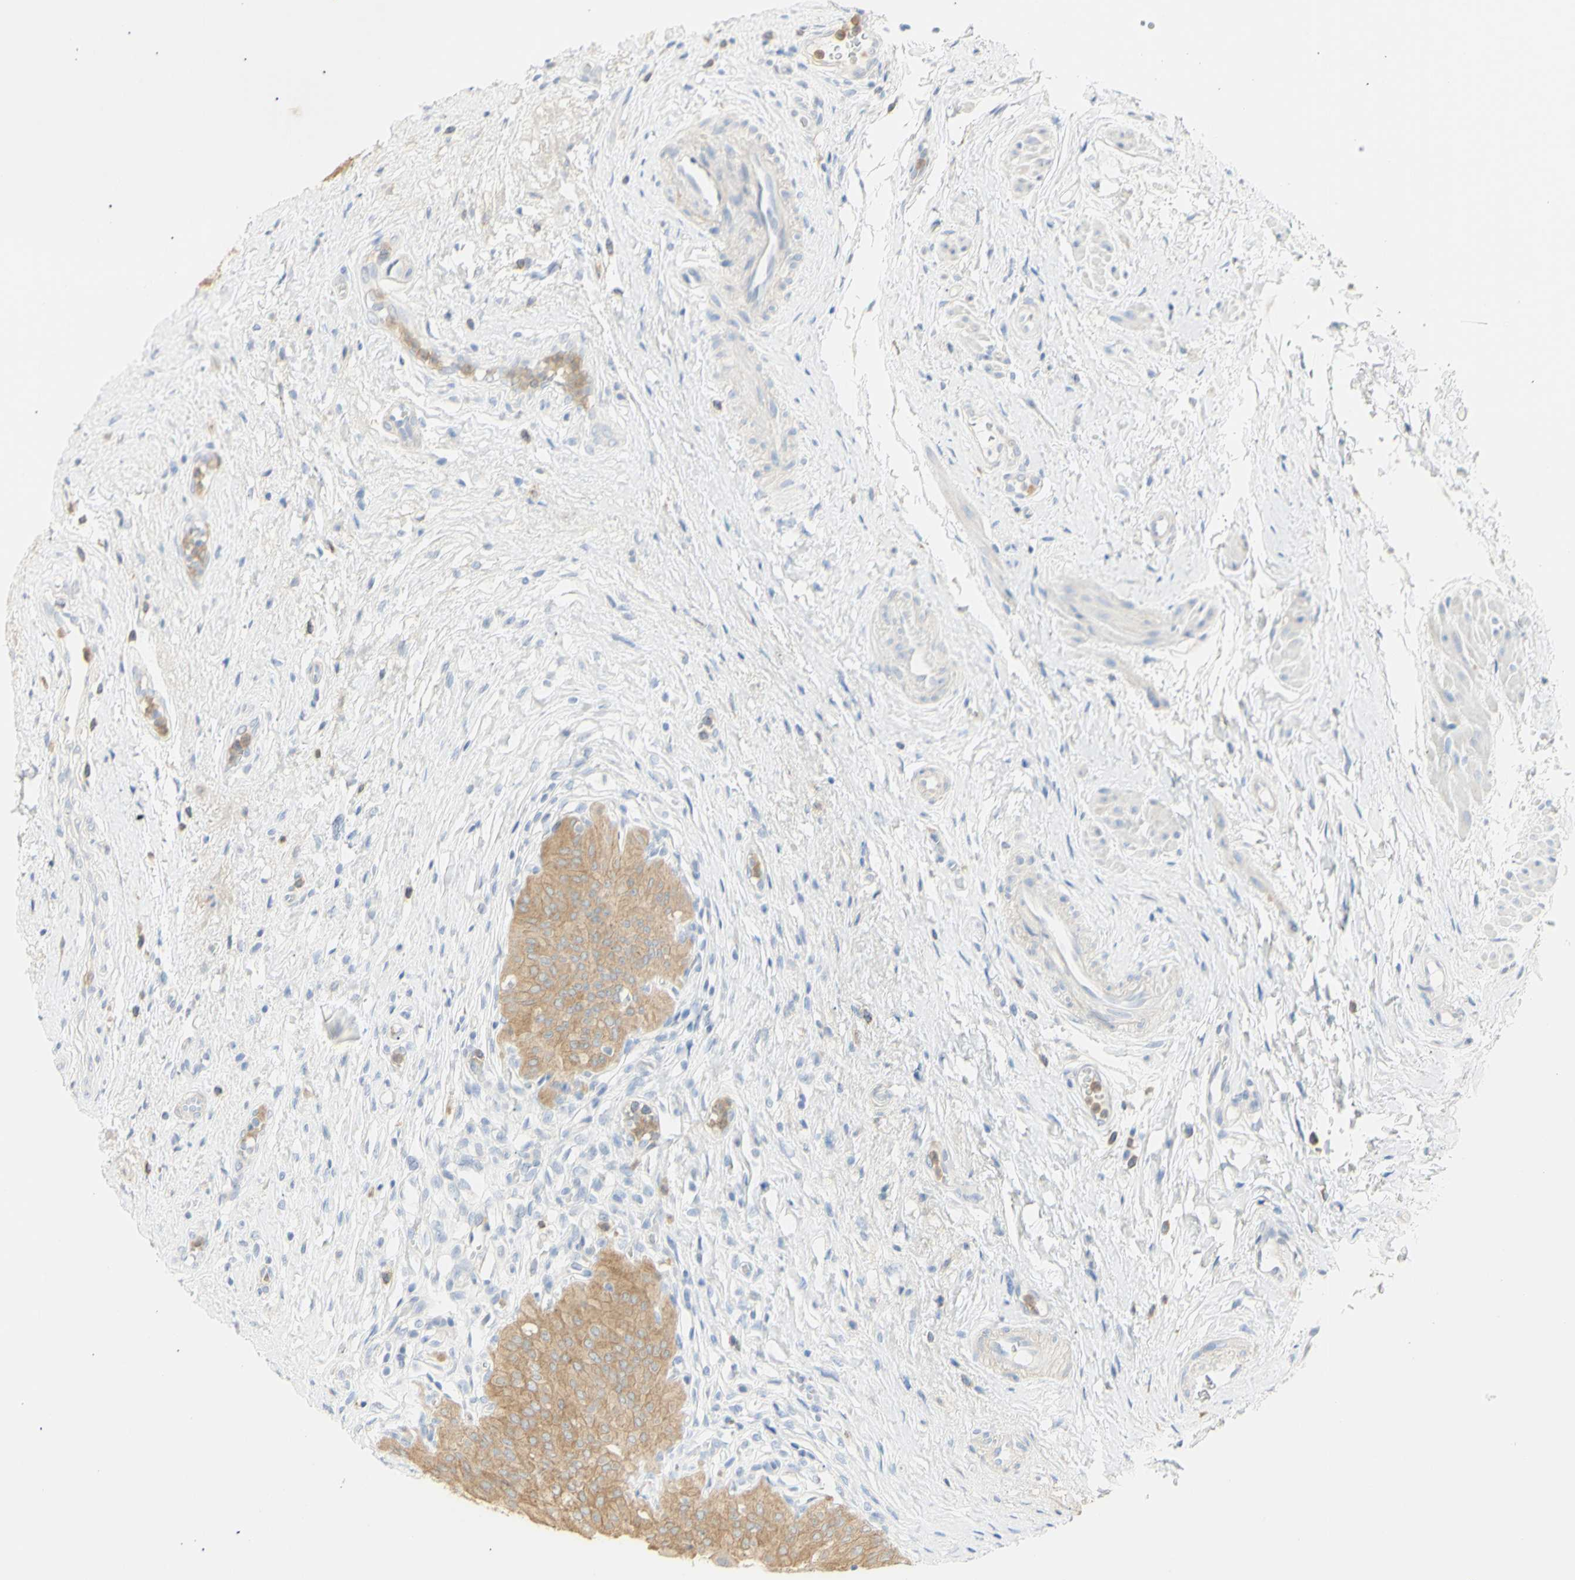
{"staining": {"intensity": "moderate", "quantity": ">75%", "location": "cytoplasmic/membranous"}, "tissue": "urinary bladder", "cell_type": "Urothelial cells", "image_type": "normal", "snomed": [{"axis": "morphology", "description": "Normal tissue, NOS"}, {"axis": "morphology", "description": "Urothelial carcinoma, High grade"}, {"axis": "topography", "description": "Urinary bladder"}], "caption": "Immunohistochemistry image of unremarkable human urinary bladder stained for a protein (brown), which exhibits medium levels of moderate cytoplasmic/membranous expression in about >75% of urothelial cells.", "gene": "B4GALNT3", "patient": {"sex": "male", "age": 46}}